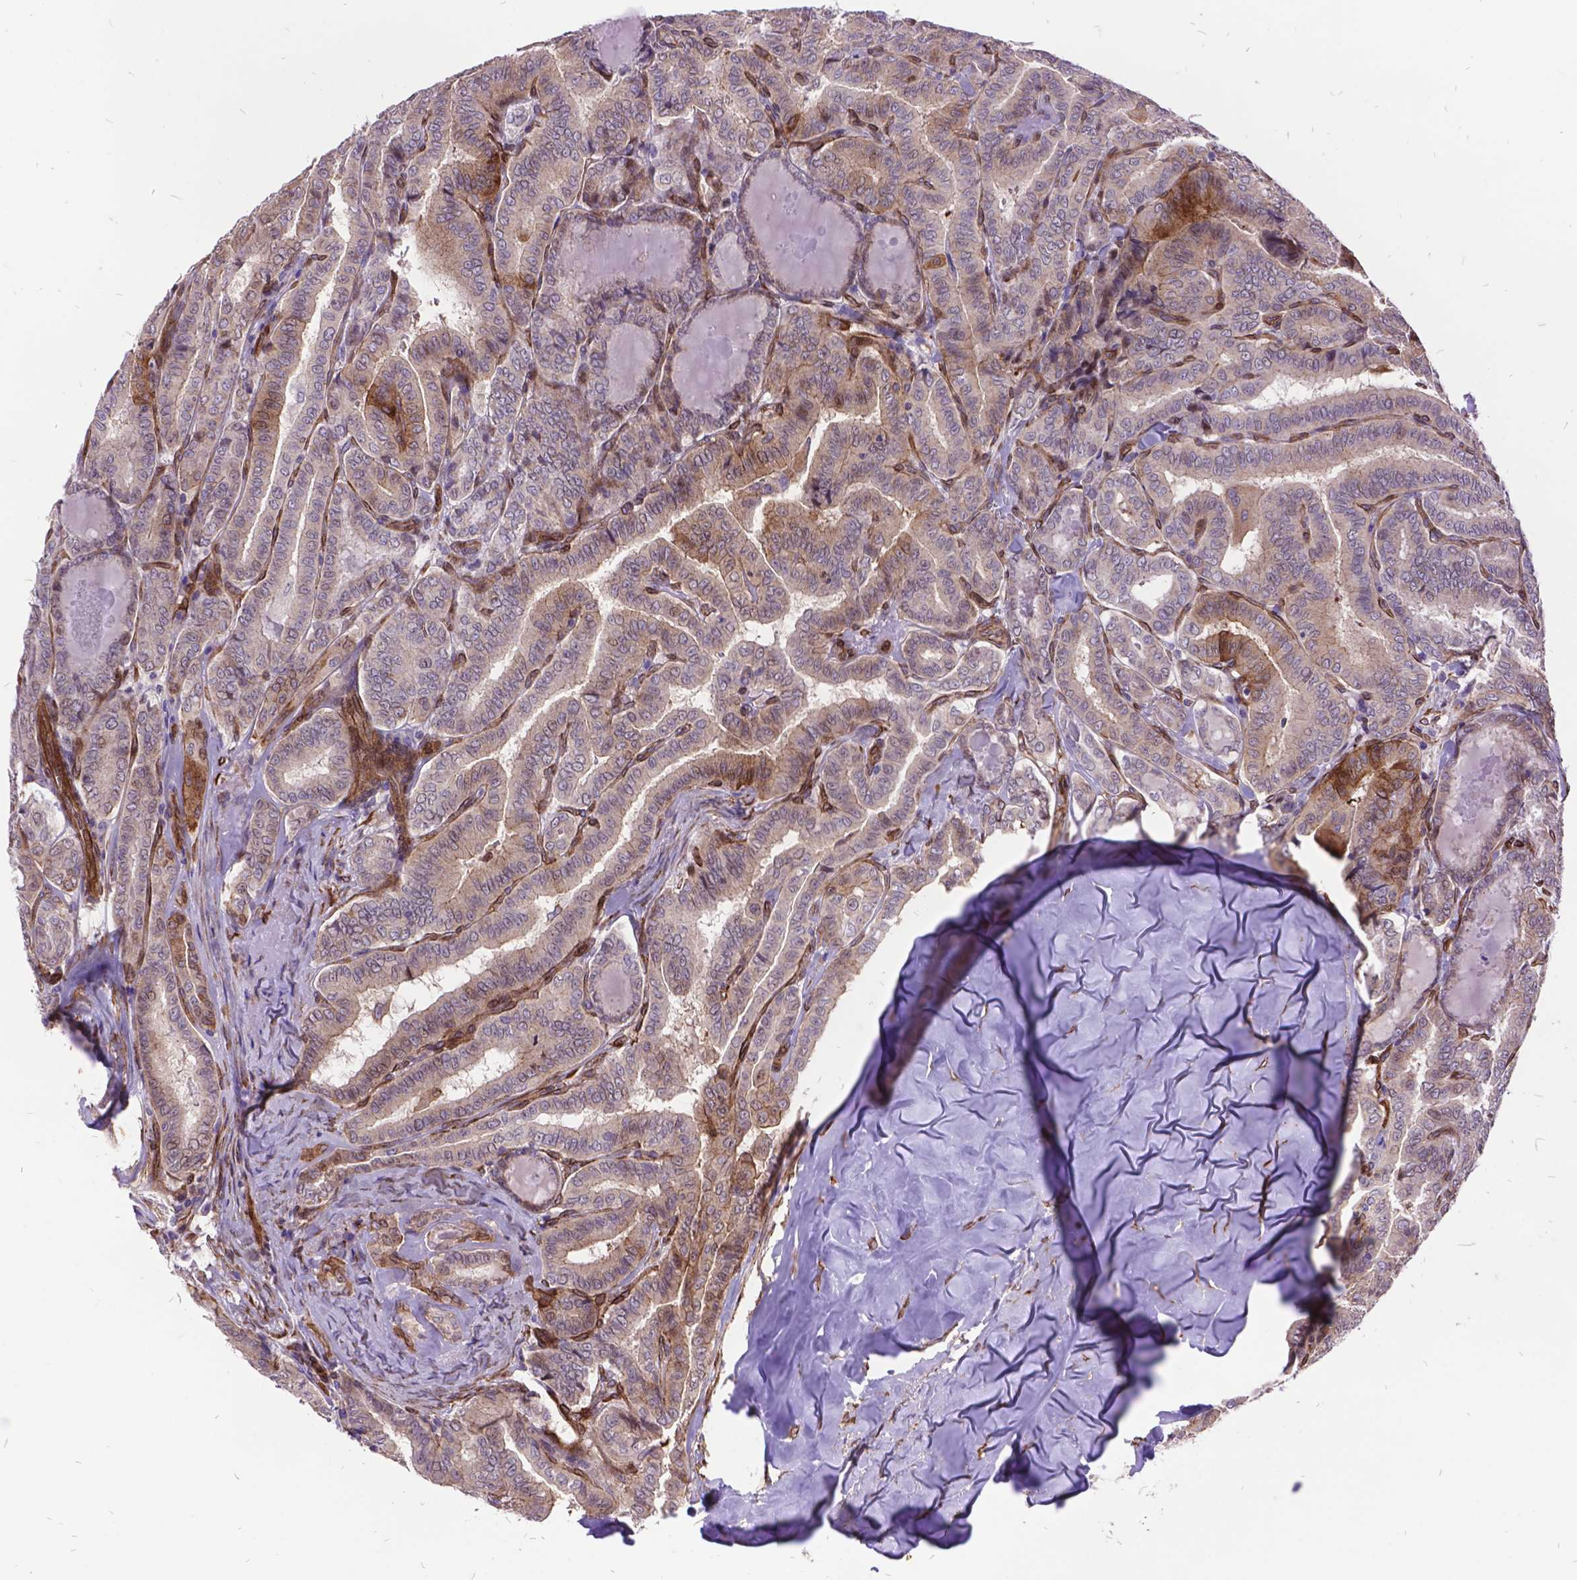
{"staining": {"intensity": "weak", "quantity": "25%-75%", "location": "cytoplasmic/membranous"}, "tissue": "thyroid cancer", "cell_type": "Tumor cells", "image_type": "cancer", "snomed": [{"axis": "morphology", "description": "Papillary adenocarcinoma, NOS"}, {"axis": "morphology", "description": "Papillary adenoma metastatic"}, {"axis": "topography", "description": "Thyroid gland"}], "caption": "About 25%-75% of tumor cells in human papillary adenoma metastatic (thyroid) show weak cytoplasmic/membranous protein positivity as visualized by brown immunohistochemical staining.", "gene": "GRB7", "patient": {"sex": "female", "age": 50}}